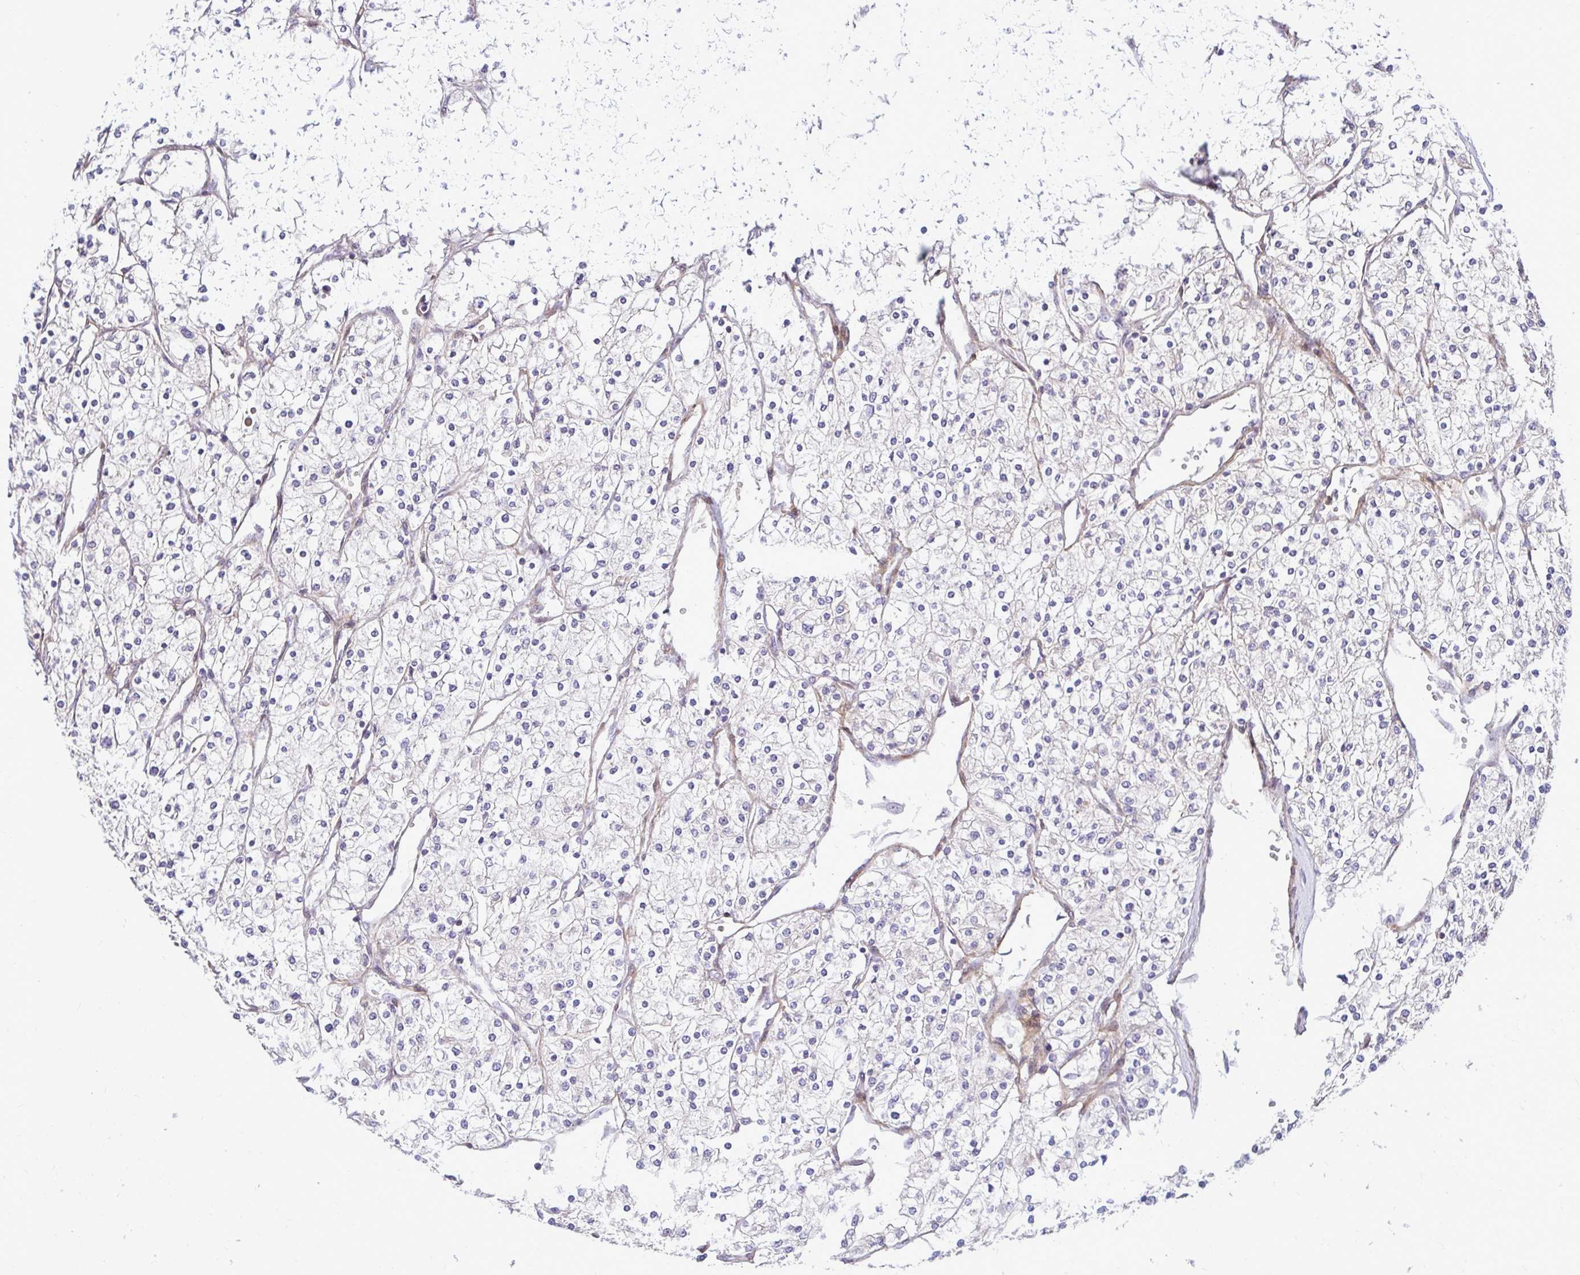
{"staining": {"intensity": "negative", "quantity": "none", "location": "none"}, "tissue": "renal cancer", "cell_type": "Tumor cells", "image_type": "cancer", "snomed": [{"axis": "morphology", "description": "Adenocarcinoma, NOS"}, {"axis": "topography", "description": "Kidney"}], "caption": "Immunohistochemical staining of renal cancer (adenocarcinoma) shows no significant positivity in tumor cells.", "gene": "TRIP6", "patient": {"sex": "male", "age": 80}}